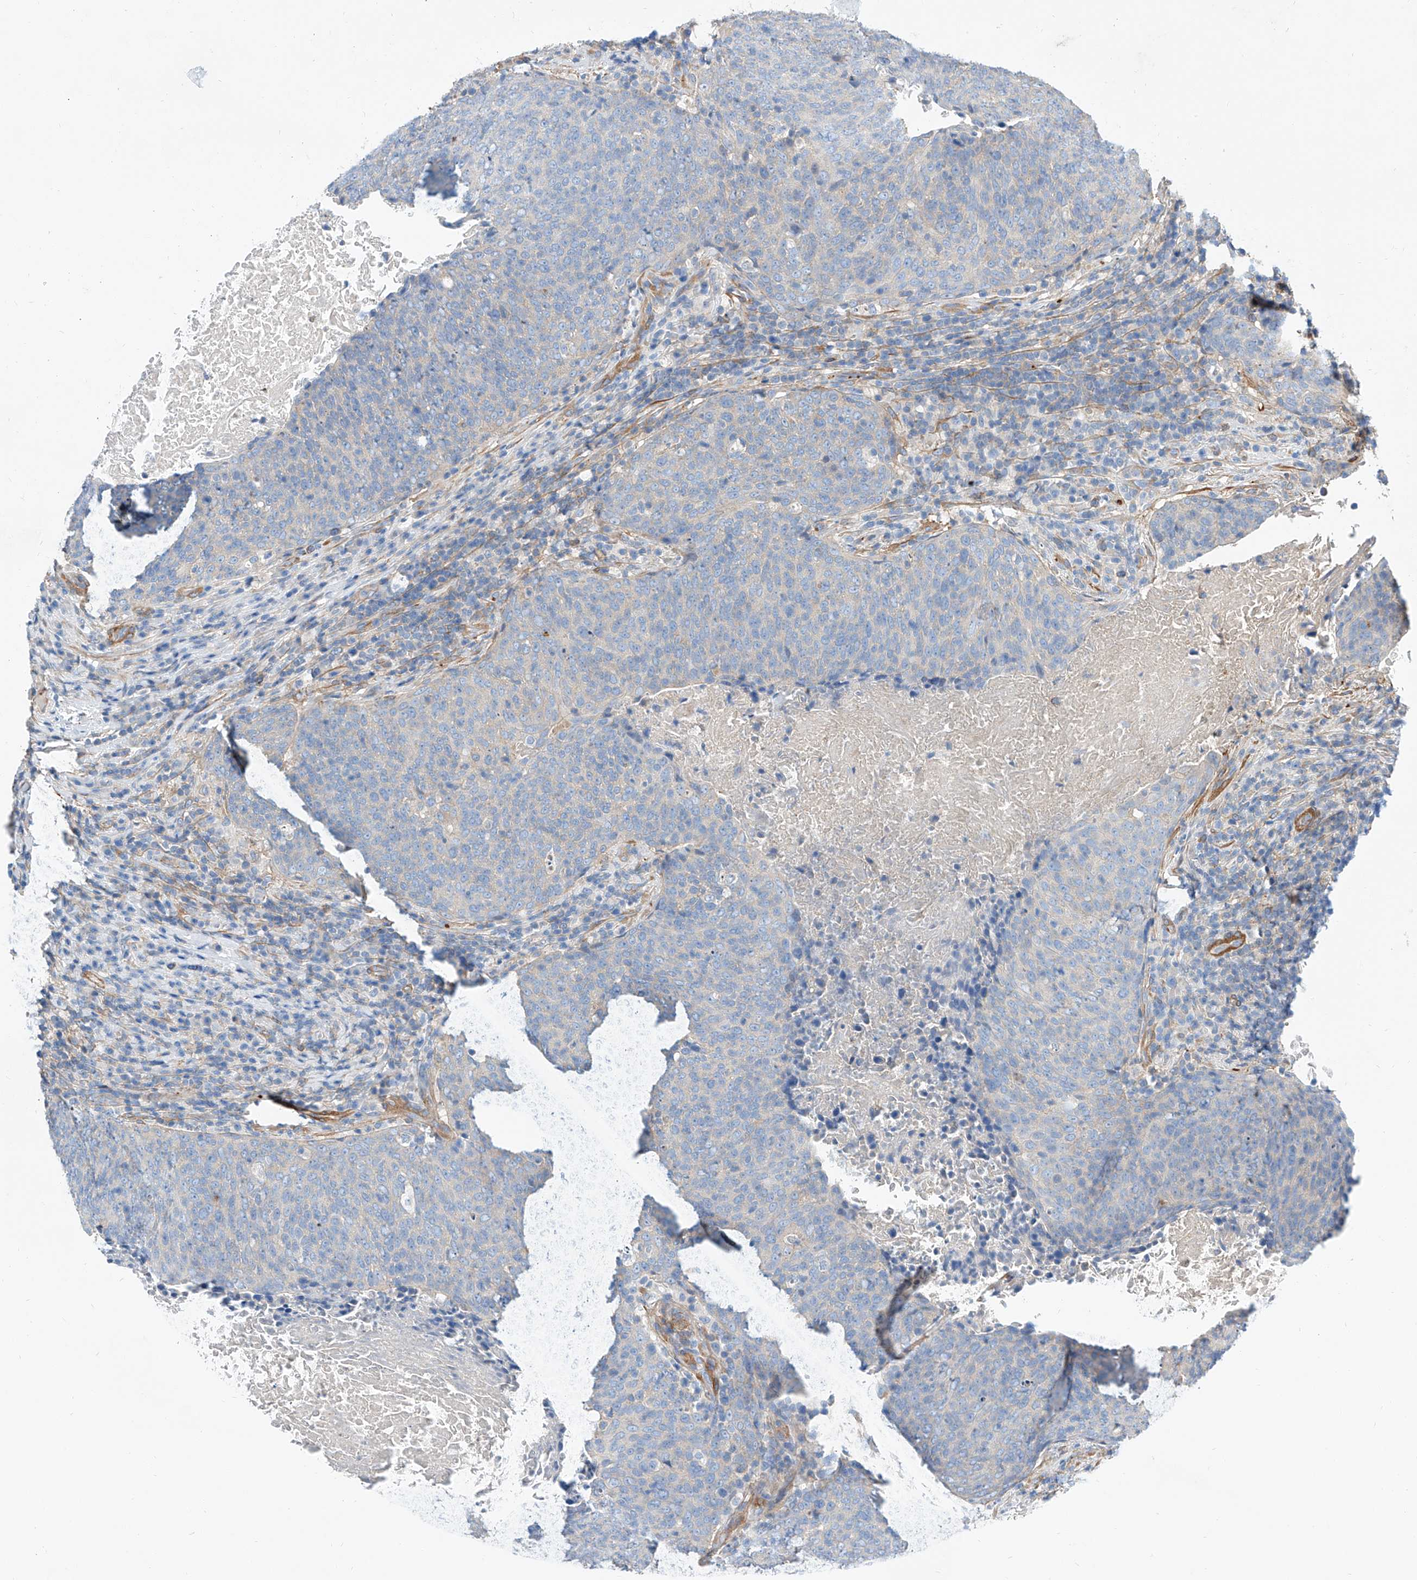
{"staining": {"intensity": "negative", "quantity": "none", "location": "none"}, "tissue": "head and neck cancer", "cell_type": "Tumor cells", "image_type": "cancer", "snomed": [{"axis": "morphology", "description": "Squamous cell carcinoma, NOS"}, {"axis": "morphology", "description": "Squamous cell carcinoma, metastatic, NOS"}, {"axis": "topography", "description": "Lymph node"}, {"axis": "topography", "description": "Head-Neck"}], "caption": "DAB (3,3'-diaminobenzidine) immunohistochemical staining of squamous cell carcinoma (head and neck) displays no significant expression in tumor cells. (DAB immunohistochemistry, high magnification).", "gene": "TAS2R60", "patient": {"sex": "male", "age": 62}}